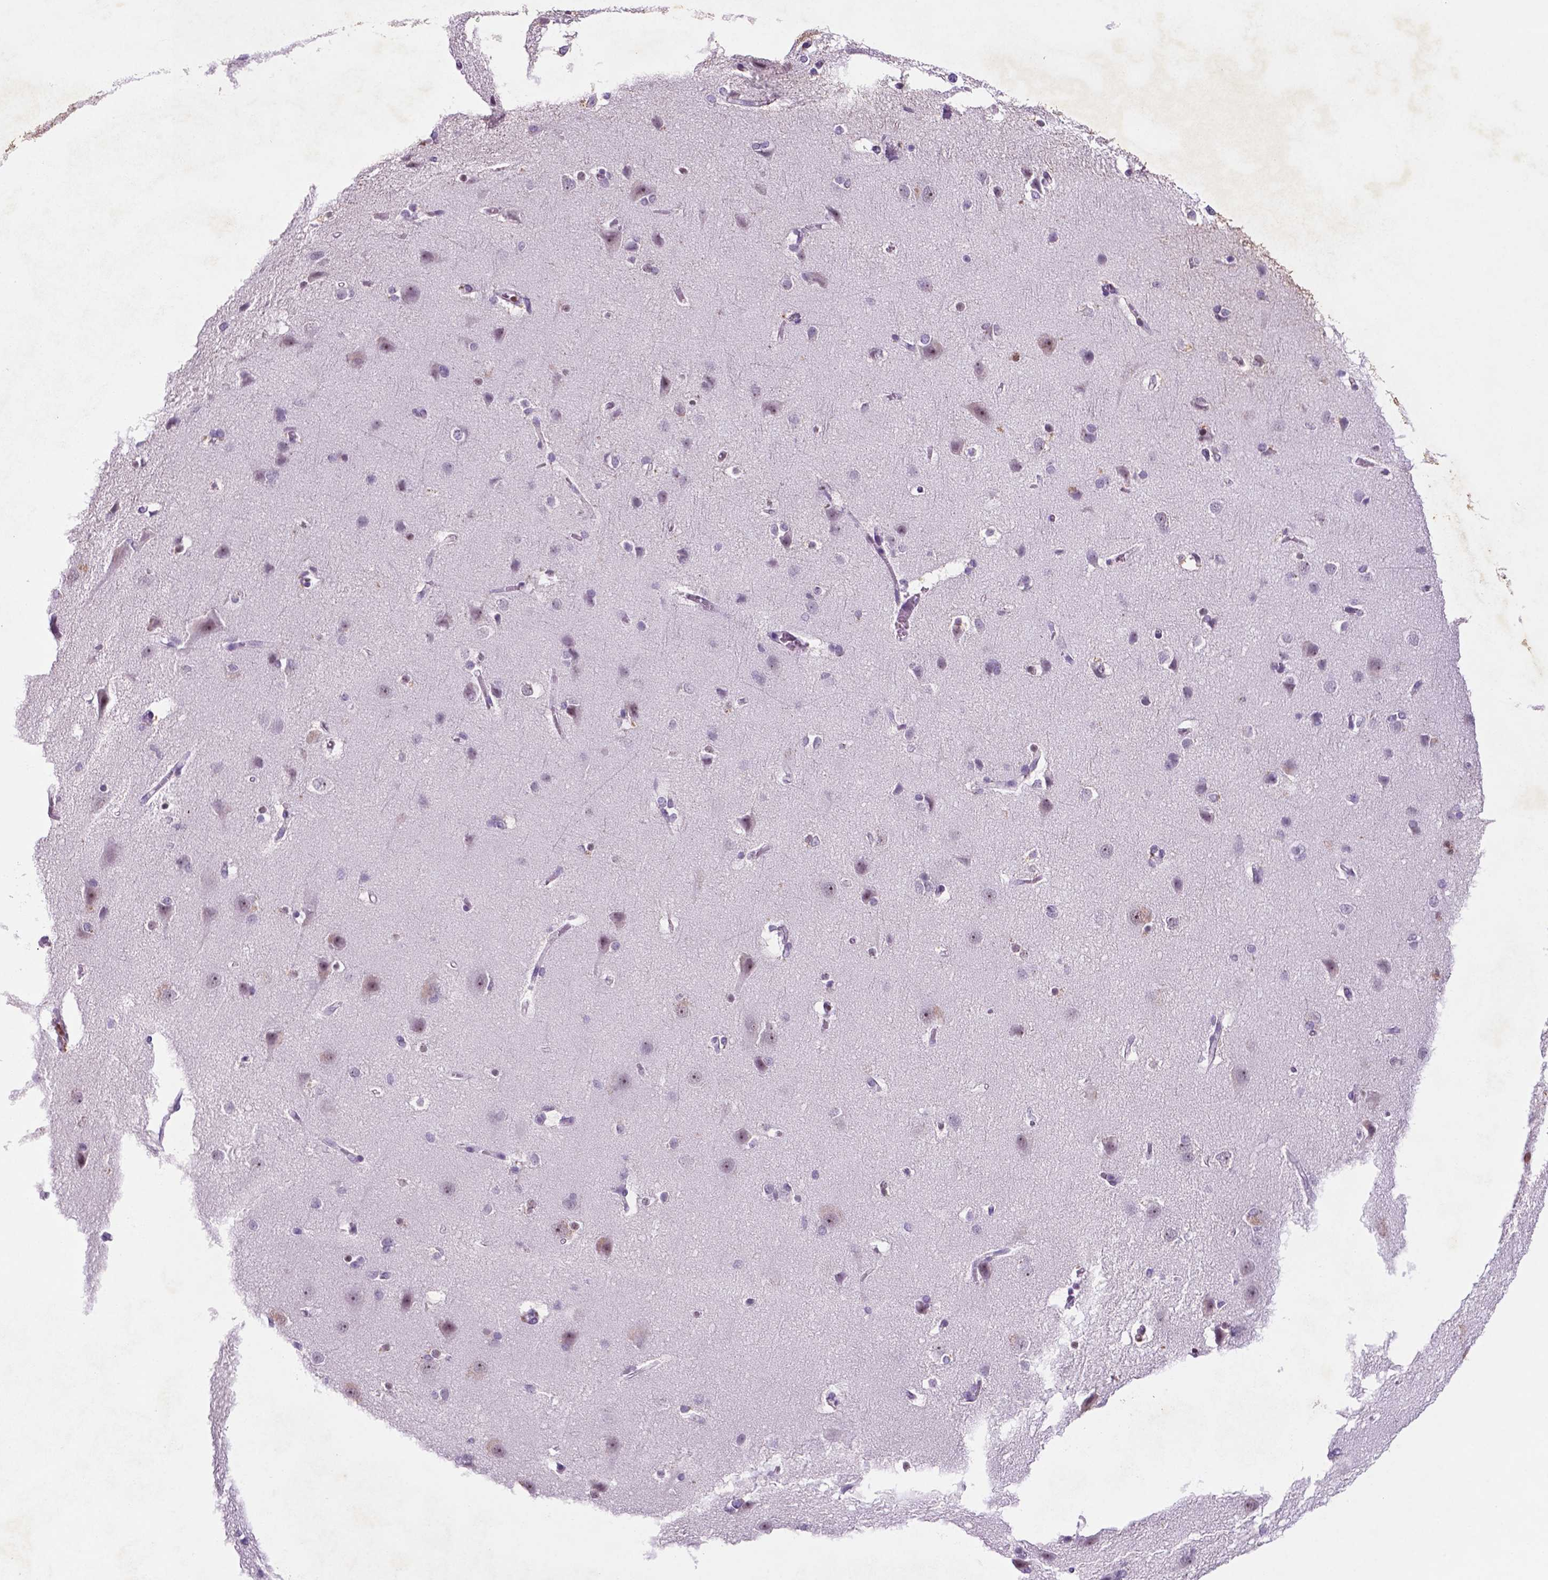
{"staining": {"intensity": "negative", "quantity": "none", "location": "none"}, "tissue": "cerebral cortex", "cell_type": "Endothelial cells", "image_type": "normal", "snomed": [{"axis": "morphology", "description": "Normal tissue, NOS"}, {"axis": "topography", "description": "Cerebral cortex"}], "caption": "IHC image of unremarkable human cerebral cortex stained for a protein (brown), which shows no positivity in endothelial cells.", "gene": "C18orf21", "patient": {"sex": "male", "age": 37}}